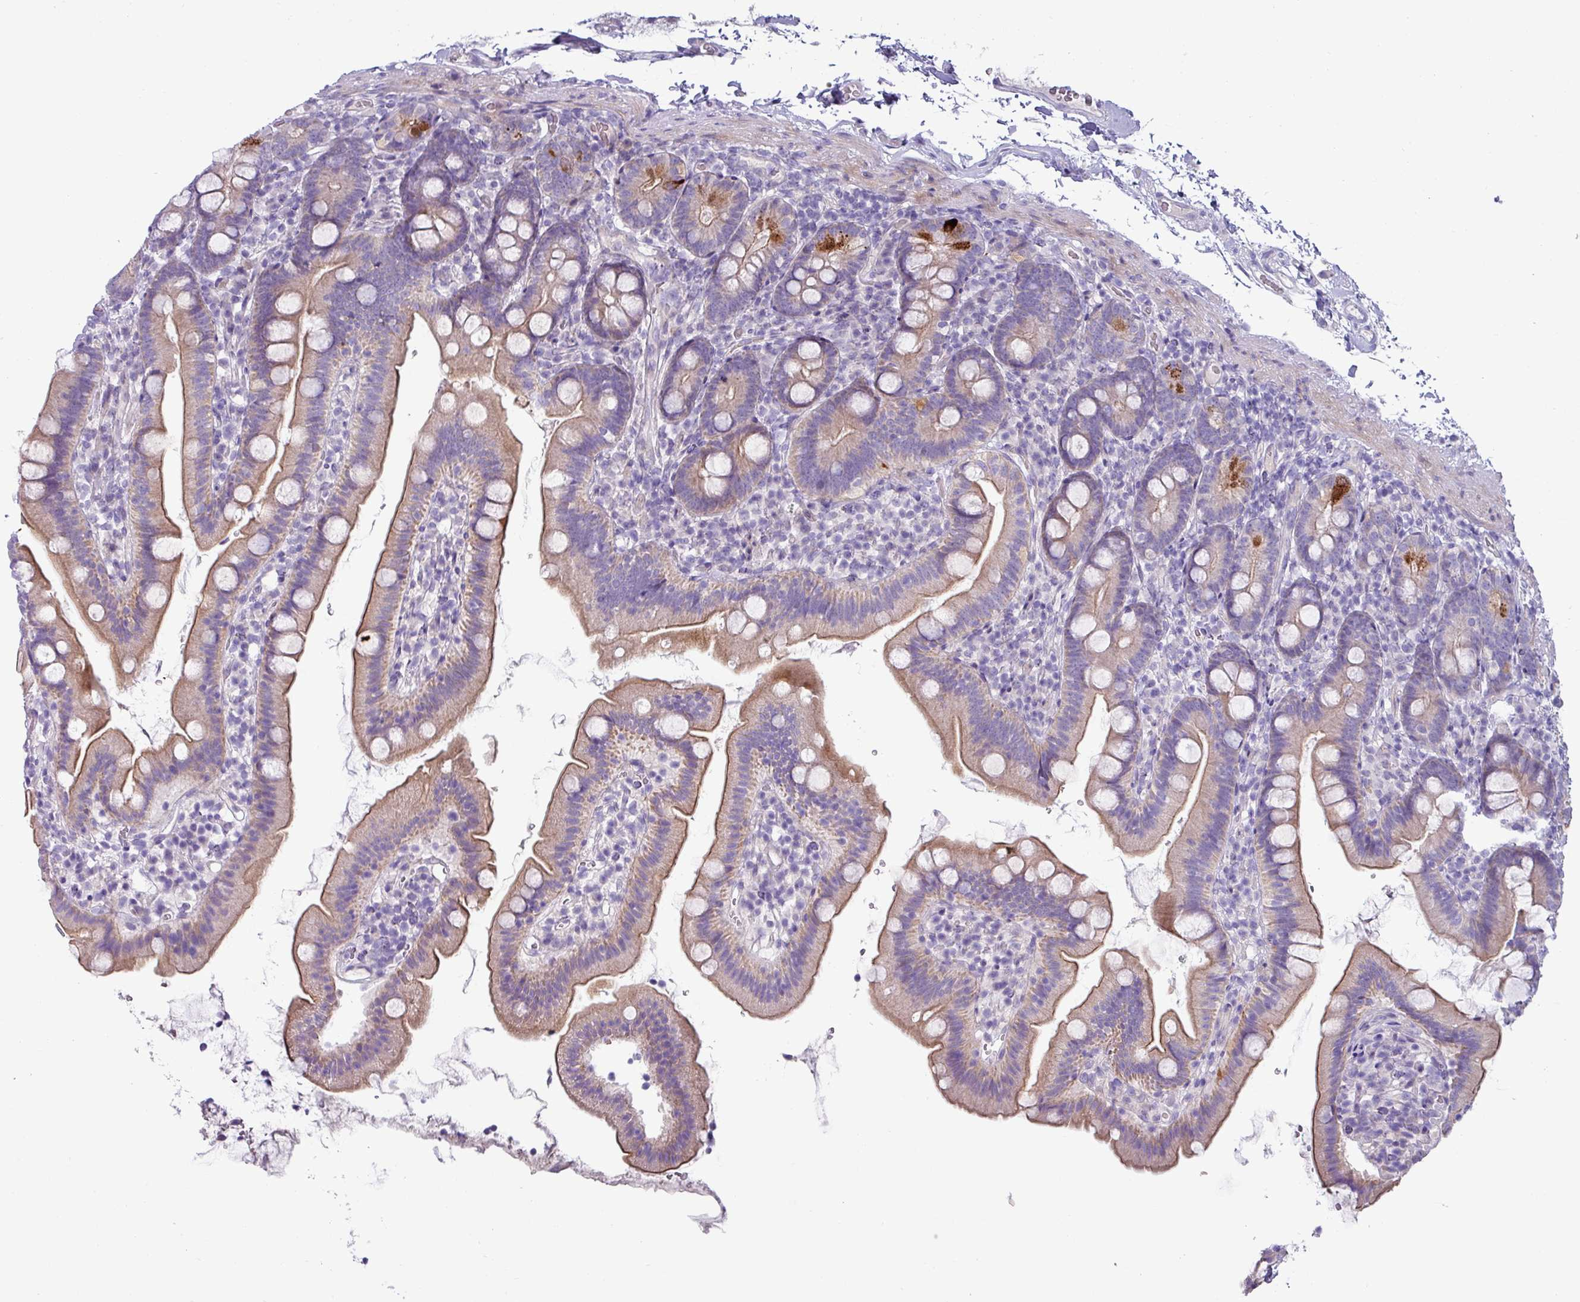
{"staining": {"intensity": "moderate", "quantity": "25%-75%", "location": "cytoplasmic/membranous"}, "tissue": "duodenum", "cell_type": "Glandular cells", "image_type": "normal", "snomed": [{"axis": "morphology", "description": "Normal tissue, NOS"}, {"axis": "topography", "description": "Duodenum"}], "caption": "Moderate cytoplasmic/membranous staining is appreciated in approximately 25%-75% of glandular cells in benign duodenum. The protein of interest is shown in brown color, while the nuclei are stained blue.", "gene": "RGS16", "patient": {"sex": "female", "age": 67}}